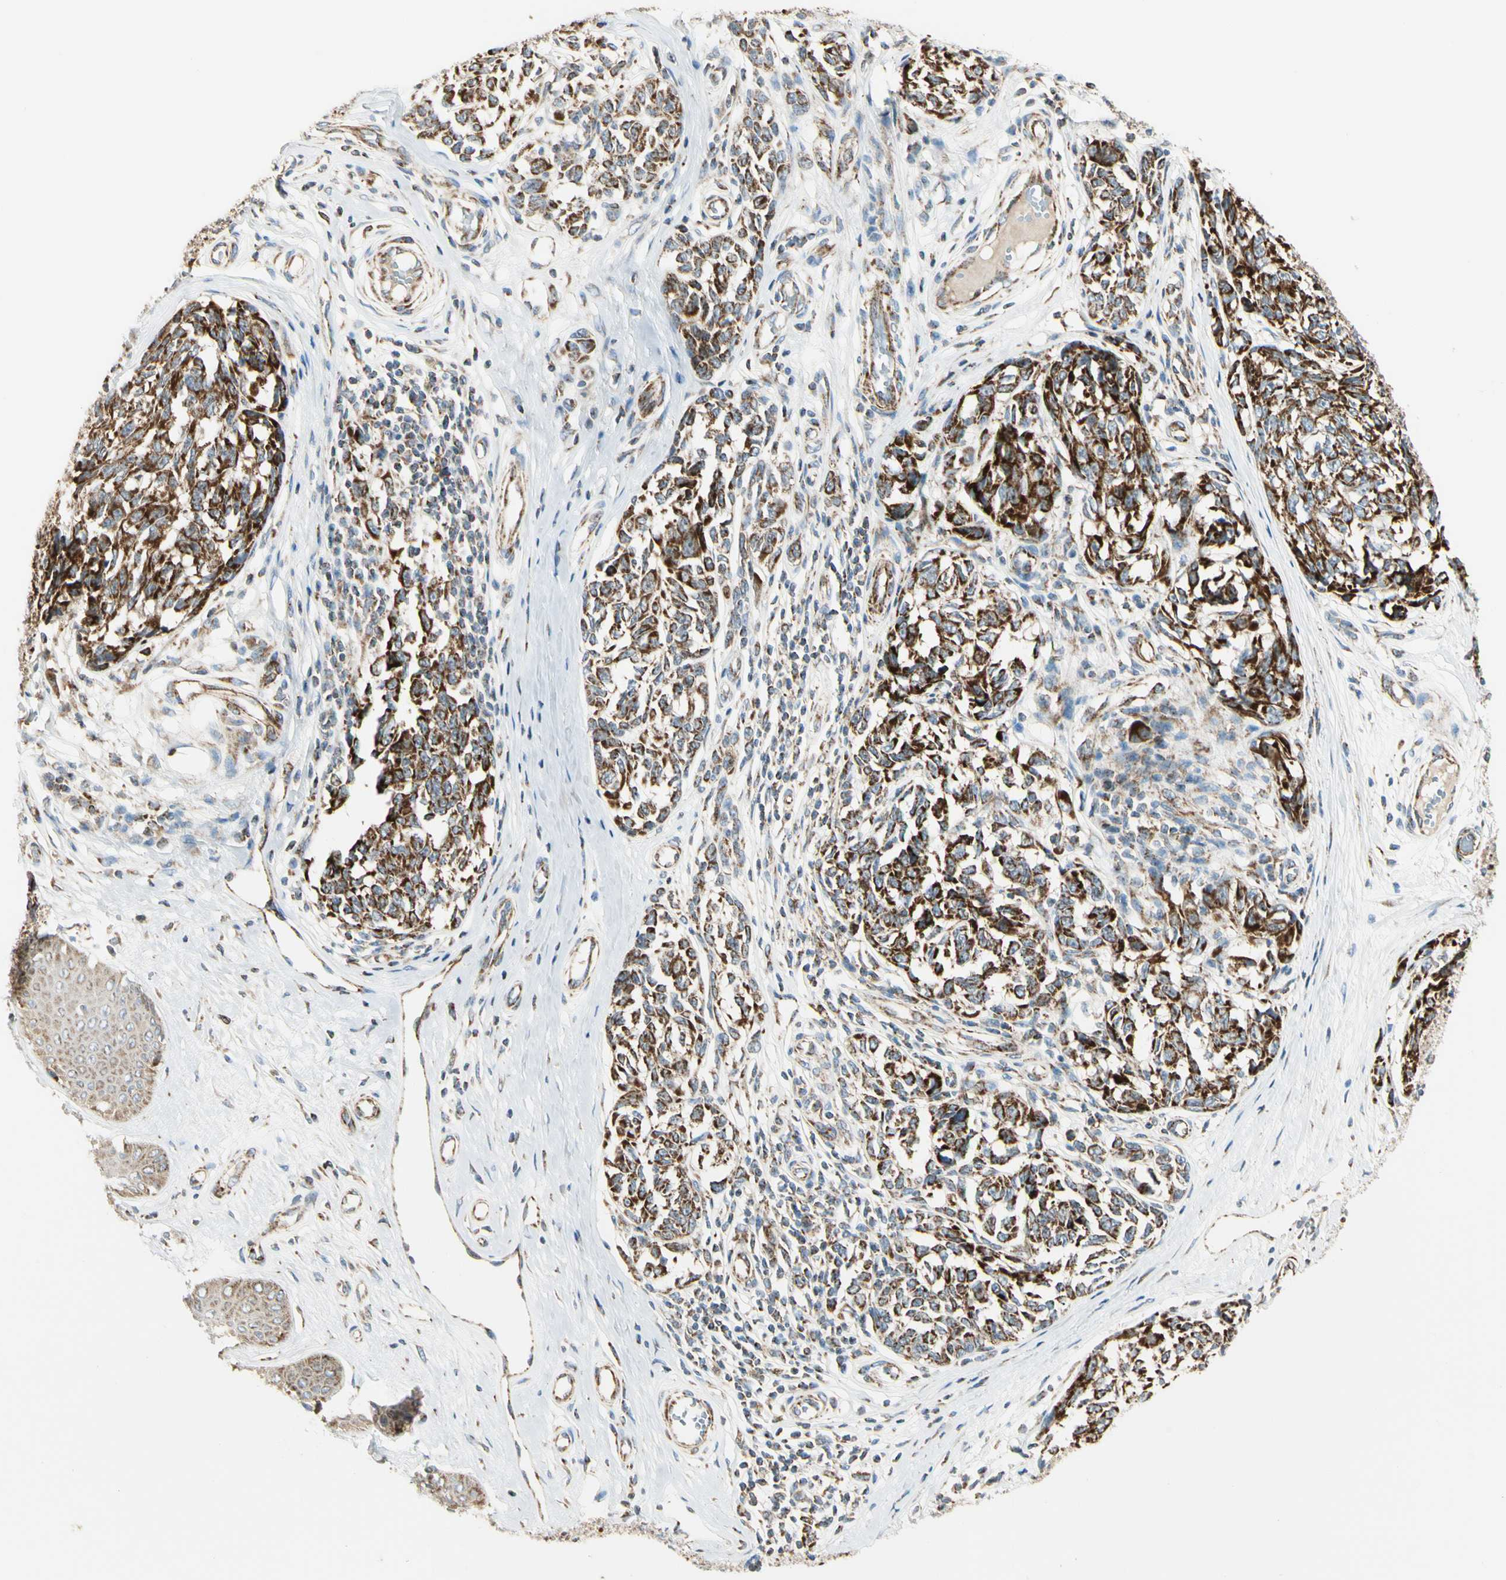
{"staining": {"intensity": "strong", "quantity": ">75%", "location": "cytoplasmic/membranous"}, "tissue": "melanoma", "cell_type": "Tumor cells", "image_type": "cancer", "snomed": [{"axis": "morphology", "description": "Malignant melanoma, NOS"}, {"axis": "topography", "description": "Skin"}], "caption": "Tumor cells display high levels of strong cytoplasmic/membranous positivity in about >75% of cells in human melanoma.", "gene": "TBC1D10A", "patient": {"sex": "female", "age": 64}}